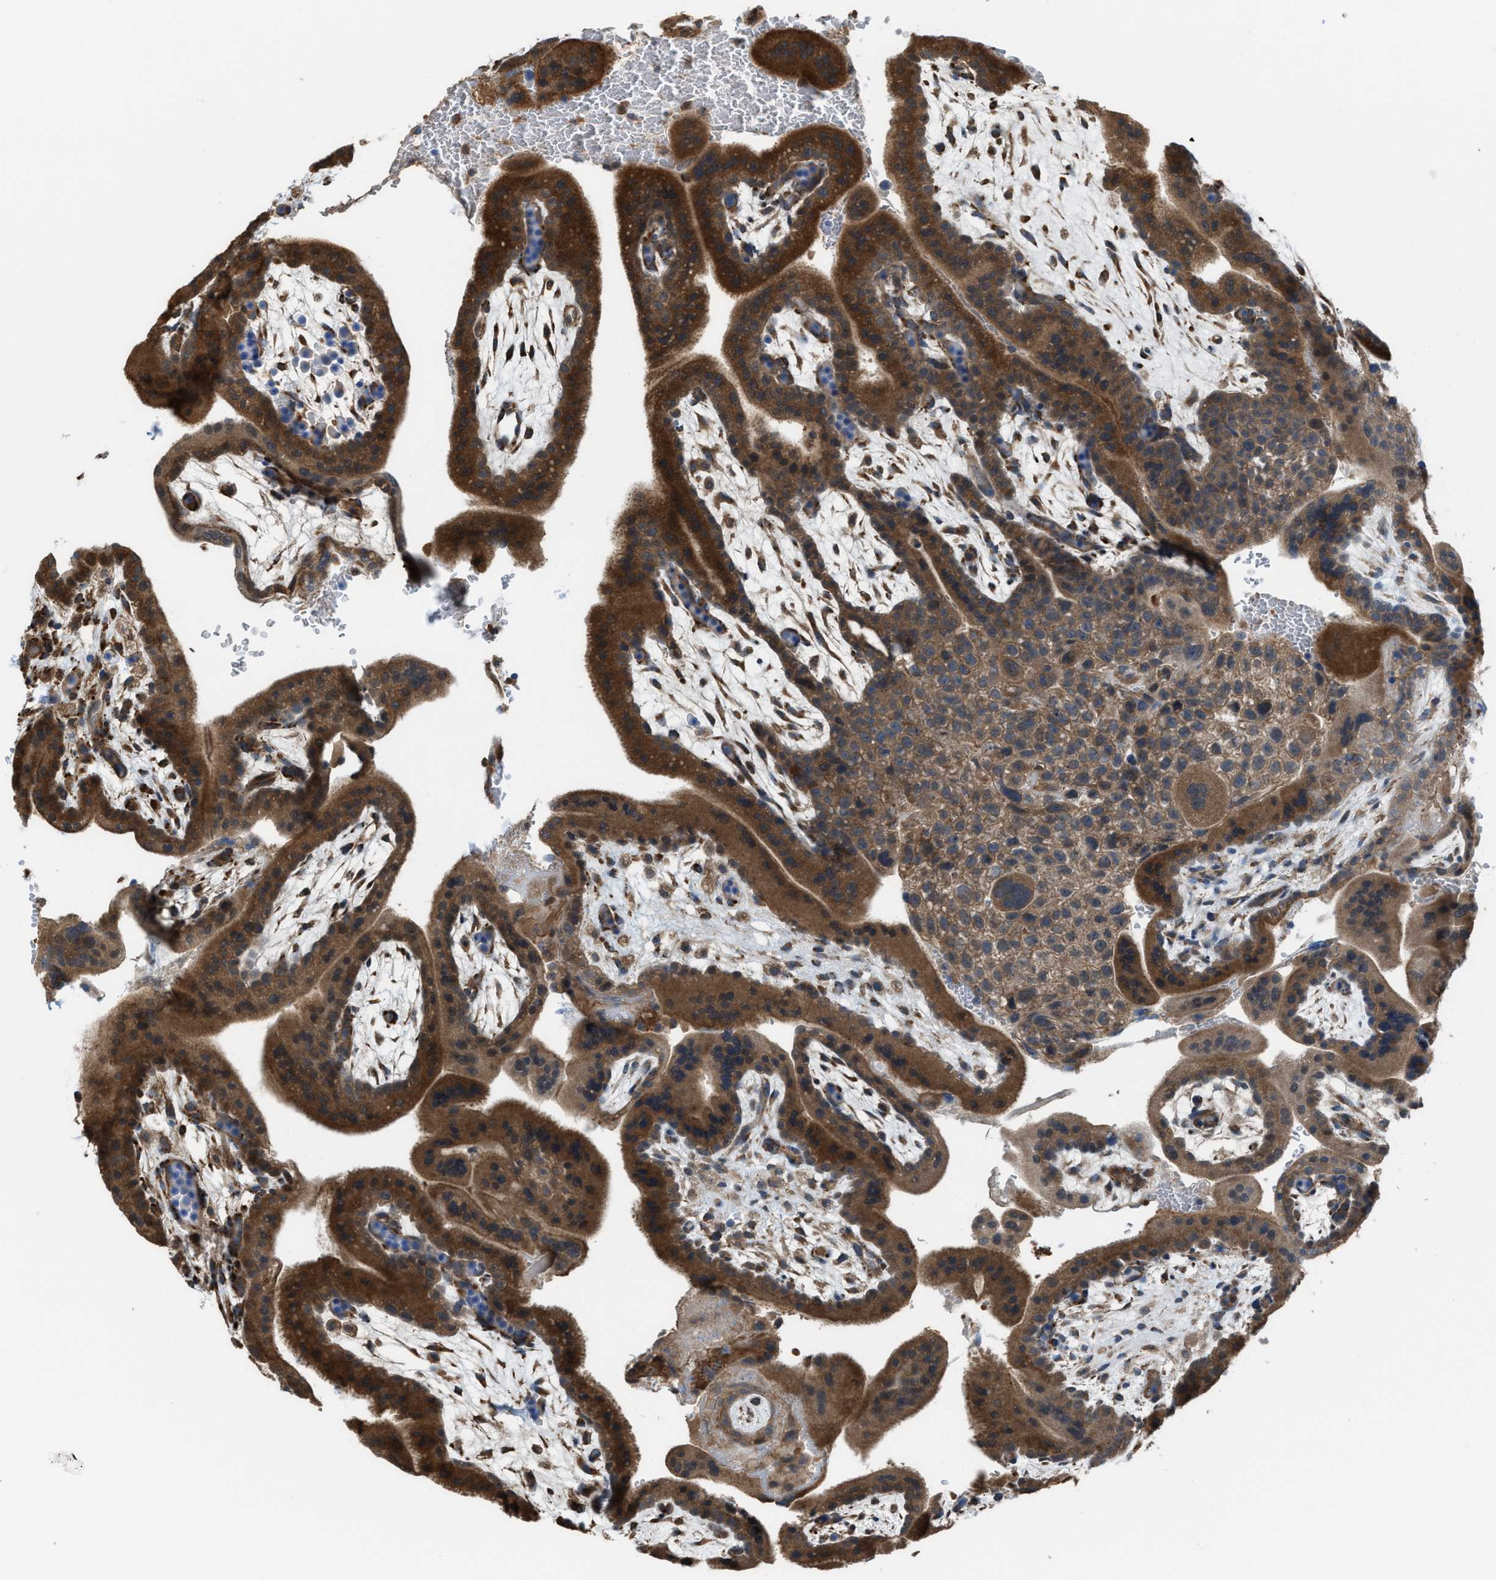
{"staining": {"intensity": "moderate", "quantity": ">75%", "location": "cytoplasmic/membranous"}, "tissue": "placenta", "cell_type": "Decidual cells", "image_type": "normal", "snomed": [{"axis": "morphology", "description": "Normal tissue, NOS"}, {"axis": "topography", "description": "Placenta"}], "caption": "Moderate cytoplasmic/membranous protein expression is present in about >75% of decidual cells in placenta. Using DAB (3,3'-diaminobenzidine) (brown) and hematoxylin (blue) stains, captured at high magnification using brightfield microscopy.", "gene": "PLAA", "patient": {"sex": "female", "age": 35}}